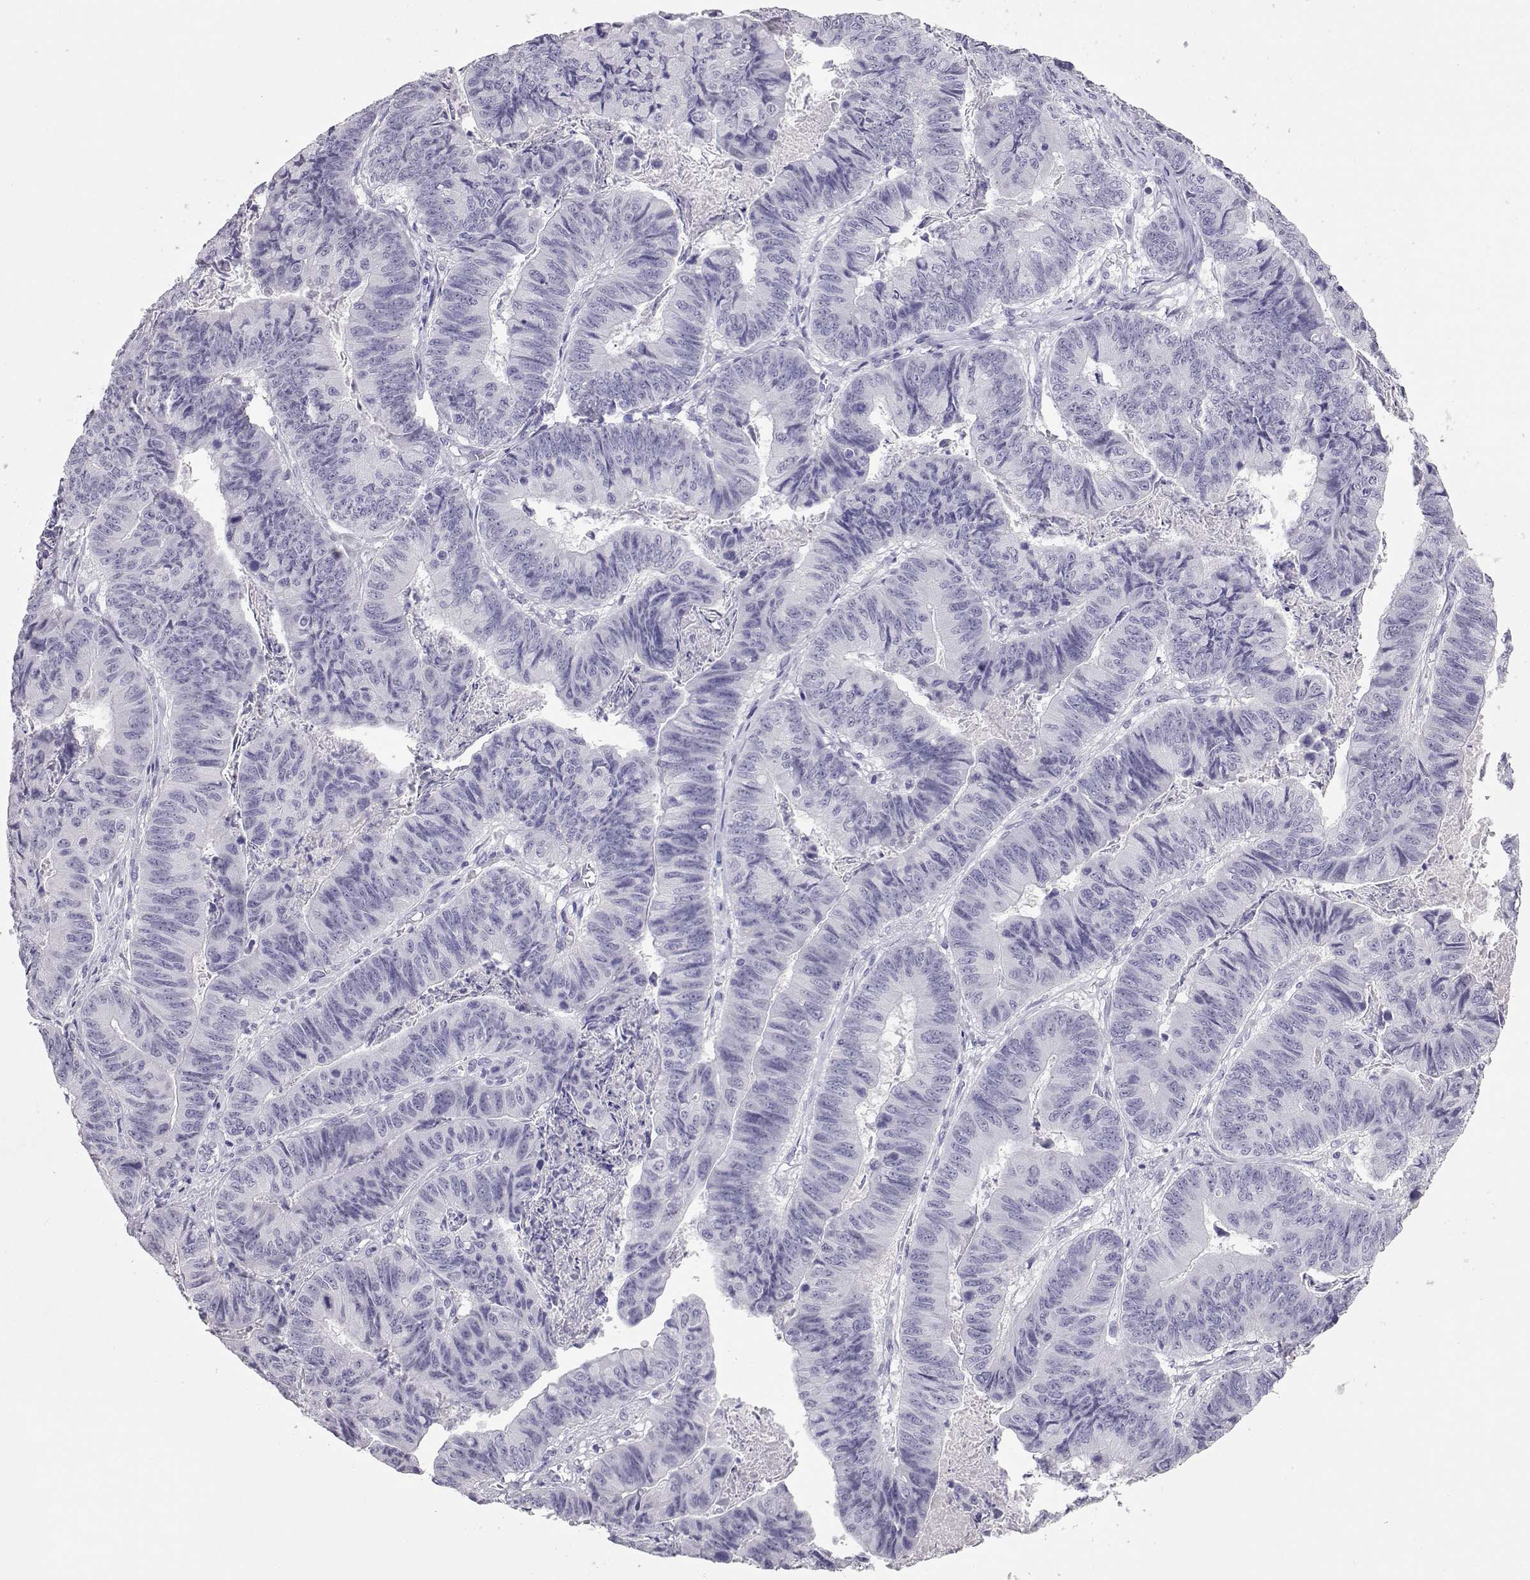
{"staining": {"intensity": "negative", "quantity": "none", "location": "none"}, "tissue": "stomach cancer", "cell_type": "Tumor cells", "image_type": "cancer", "snomed": [{"axis": "morphology", "description": "Adenocarcinoma, NOS"}, {"axis": "topography", "description": "Stomach, lower"}], "caption": "Immunohistochemistry (IHC) micrograph of stomach cancer (adenocarcinoma) stained for a protein (brown), which displays no staining in tumor cells.", "gene": "PMCH", "patient": {"sex": "male", "age": 77}}